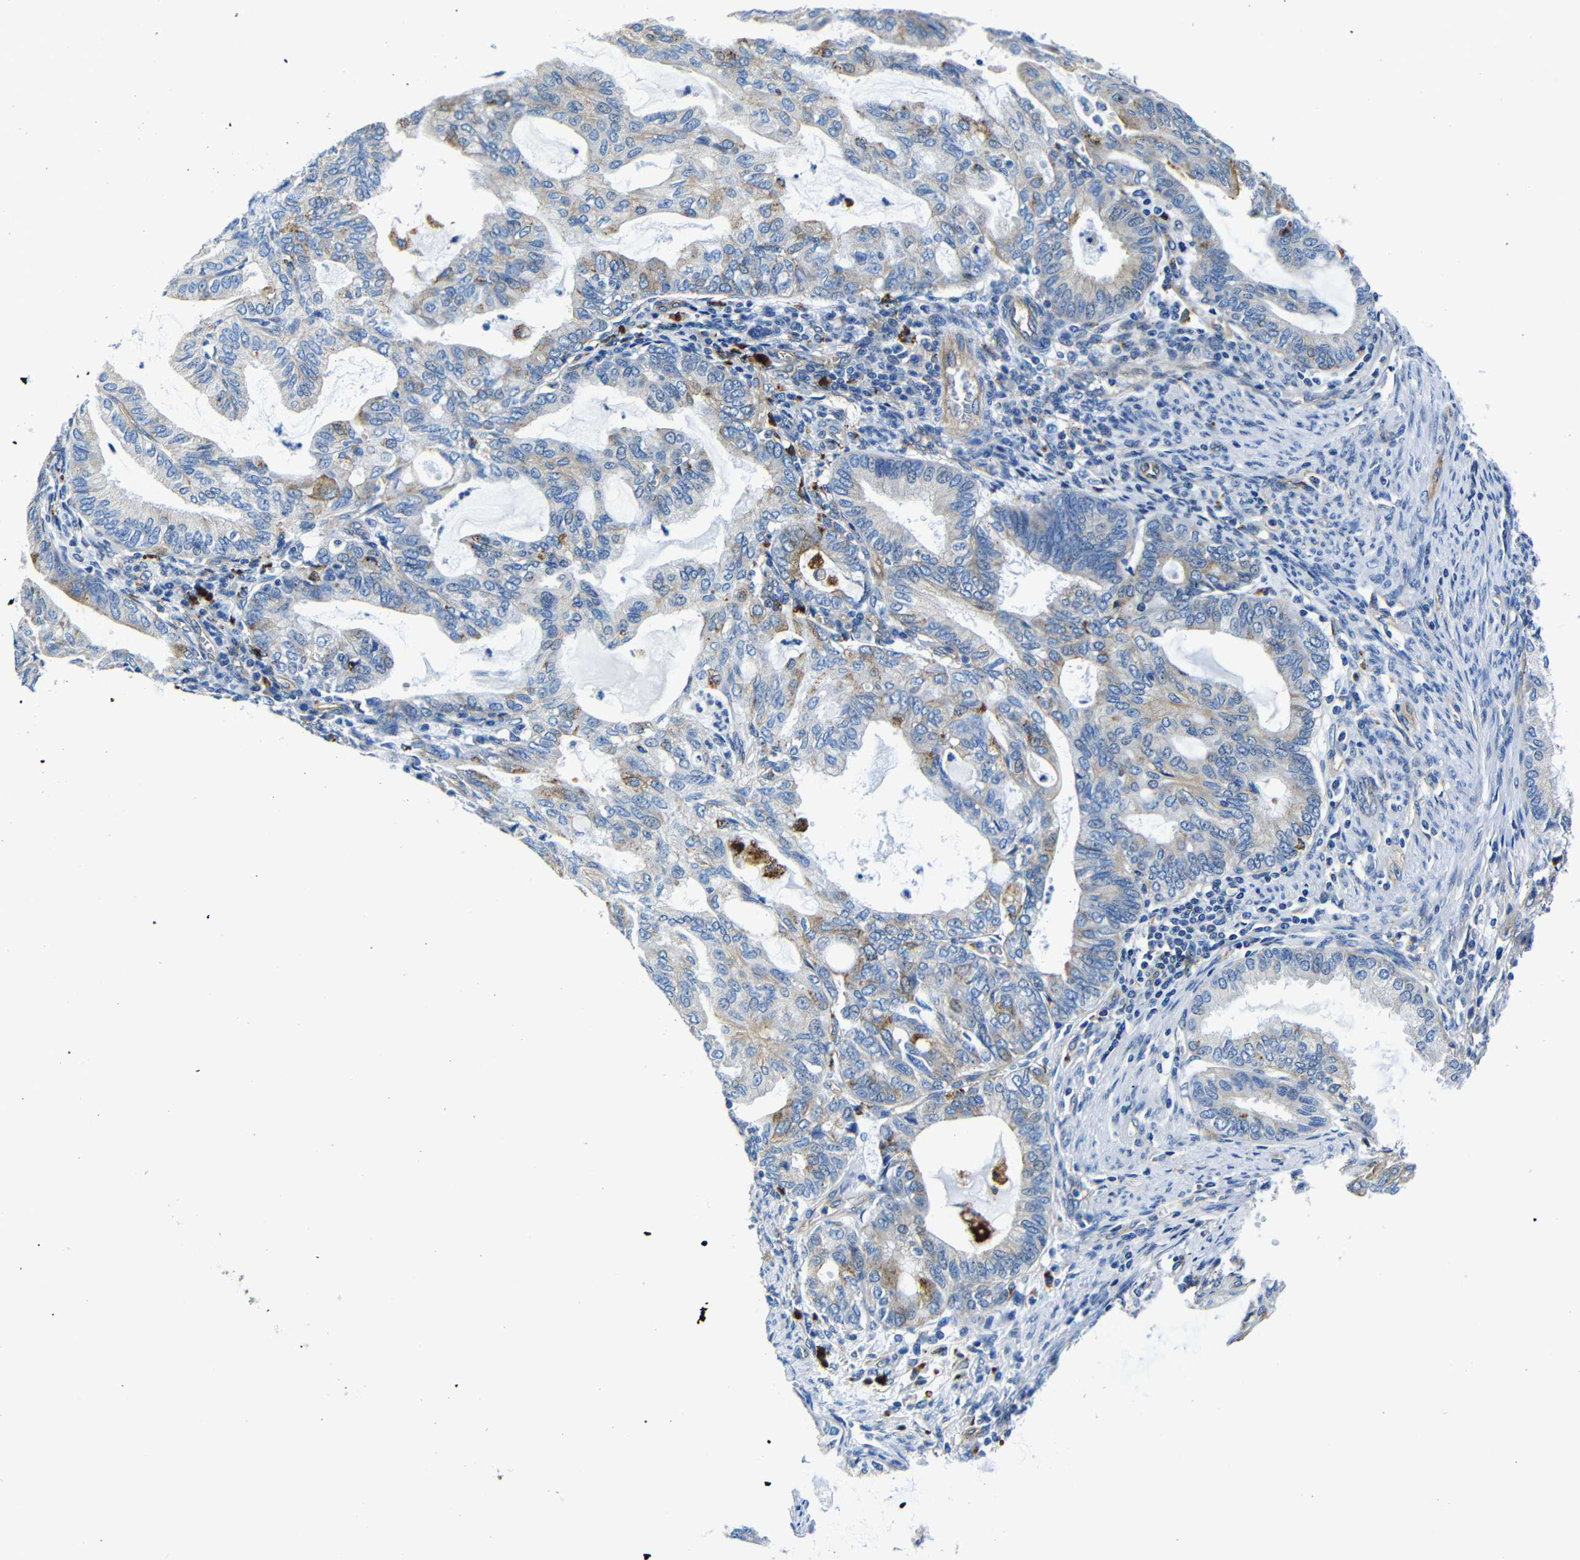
{"staining": {"intensity": "moderate", "quantity": "25%-75%", "location": "cytoplasmic/membranous"}, "tissue": "endometrial cancer", "cell_type": "Tumor cells", "image_type": "cancer", "snomed": [{"axis": "morphology", "description": "Adenocarcinoma, NOS"}, {"axis": "topography", "description": "Endometrium"}], "caption": "Protein expression analysis of endometrial cancer (adenocarcinoma) demonstrates moderate cytoplasmic/membranous expression in approximately 25%-75% of tumor cells.", "gene": "GIMAP2", "patient": {"sex": "female", "age": 86}}